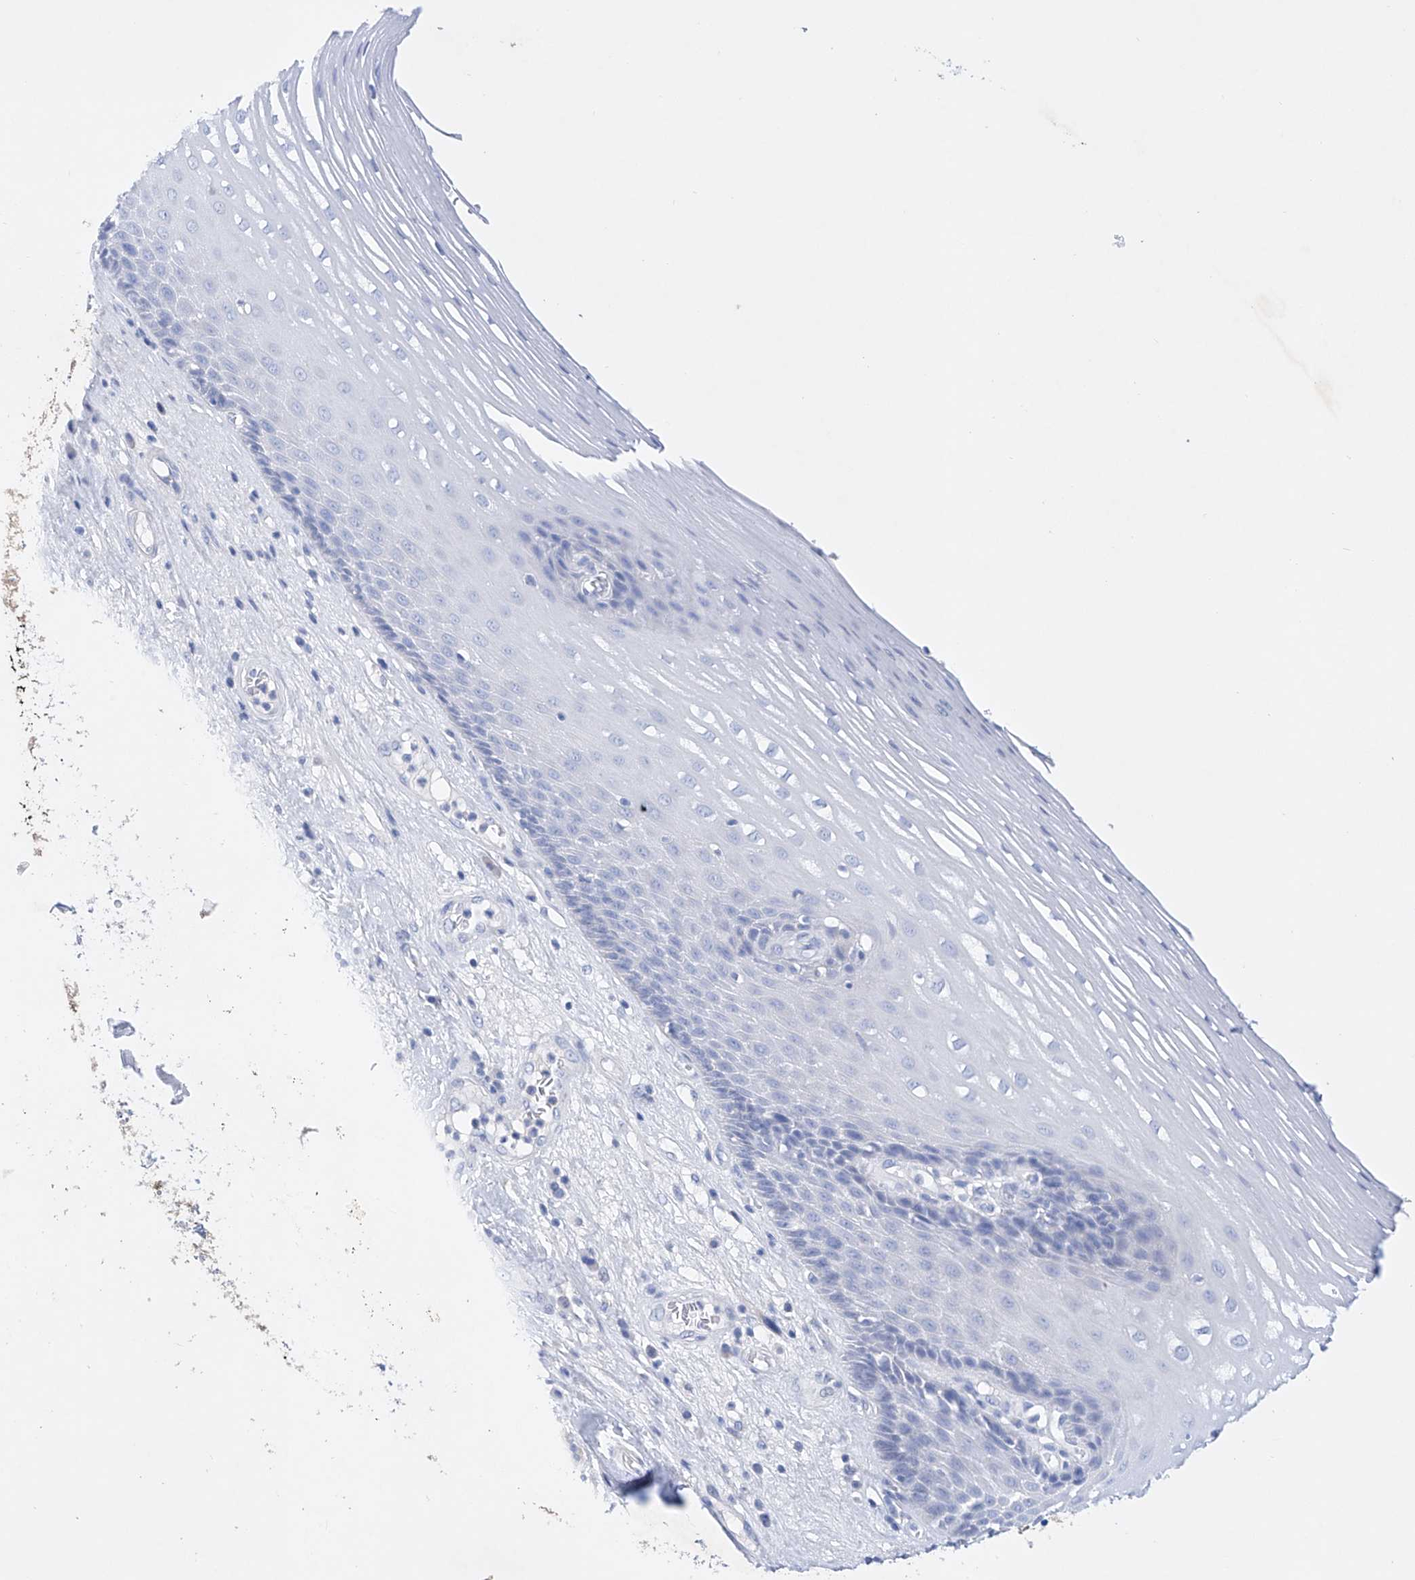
{"staining": {"intensity": "negative", "quantity": "none", "location": "none"}, "tissue": "esophagus", "cell_type": "Squamous epithelial cells", "image_type": "normal", "snomed": [{"axis": "morphology", "description": "Normal tissue, NOS"}, {"axis": "topography", "description": "Esophagus"}], "caption": "A high-resolution micrograph shows immunohistochemistry (IHC) staining of normal esophagus, which shows no significant staining in squamous epithelial cells. (DAB immunohistochemistry (IHC), high magnification).", "gene": "LURAP1", "patient": {"sex": "male", "age": 62}}